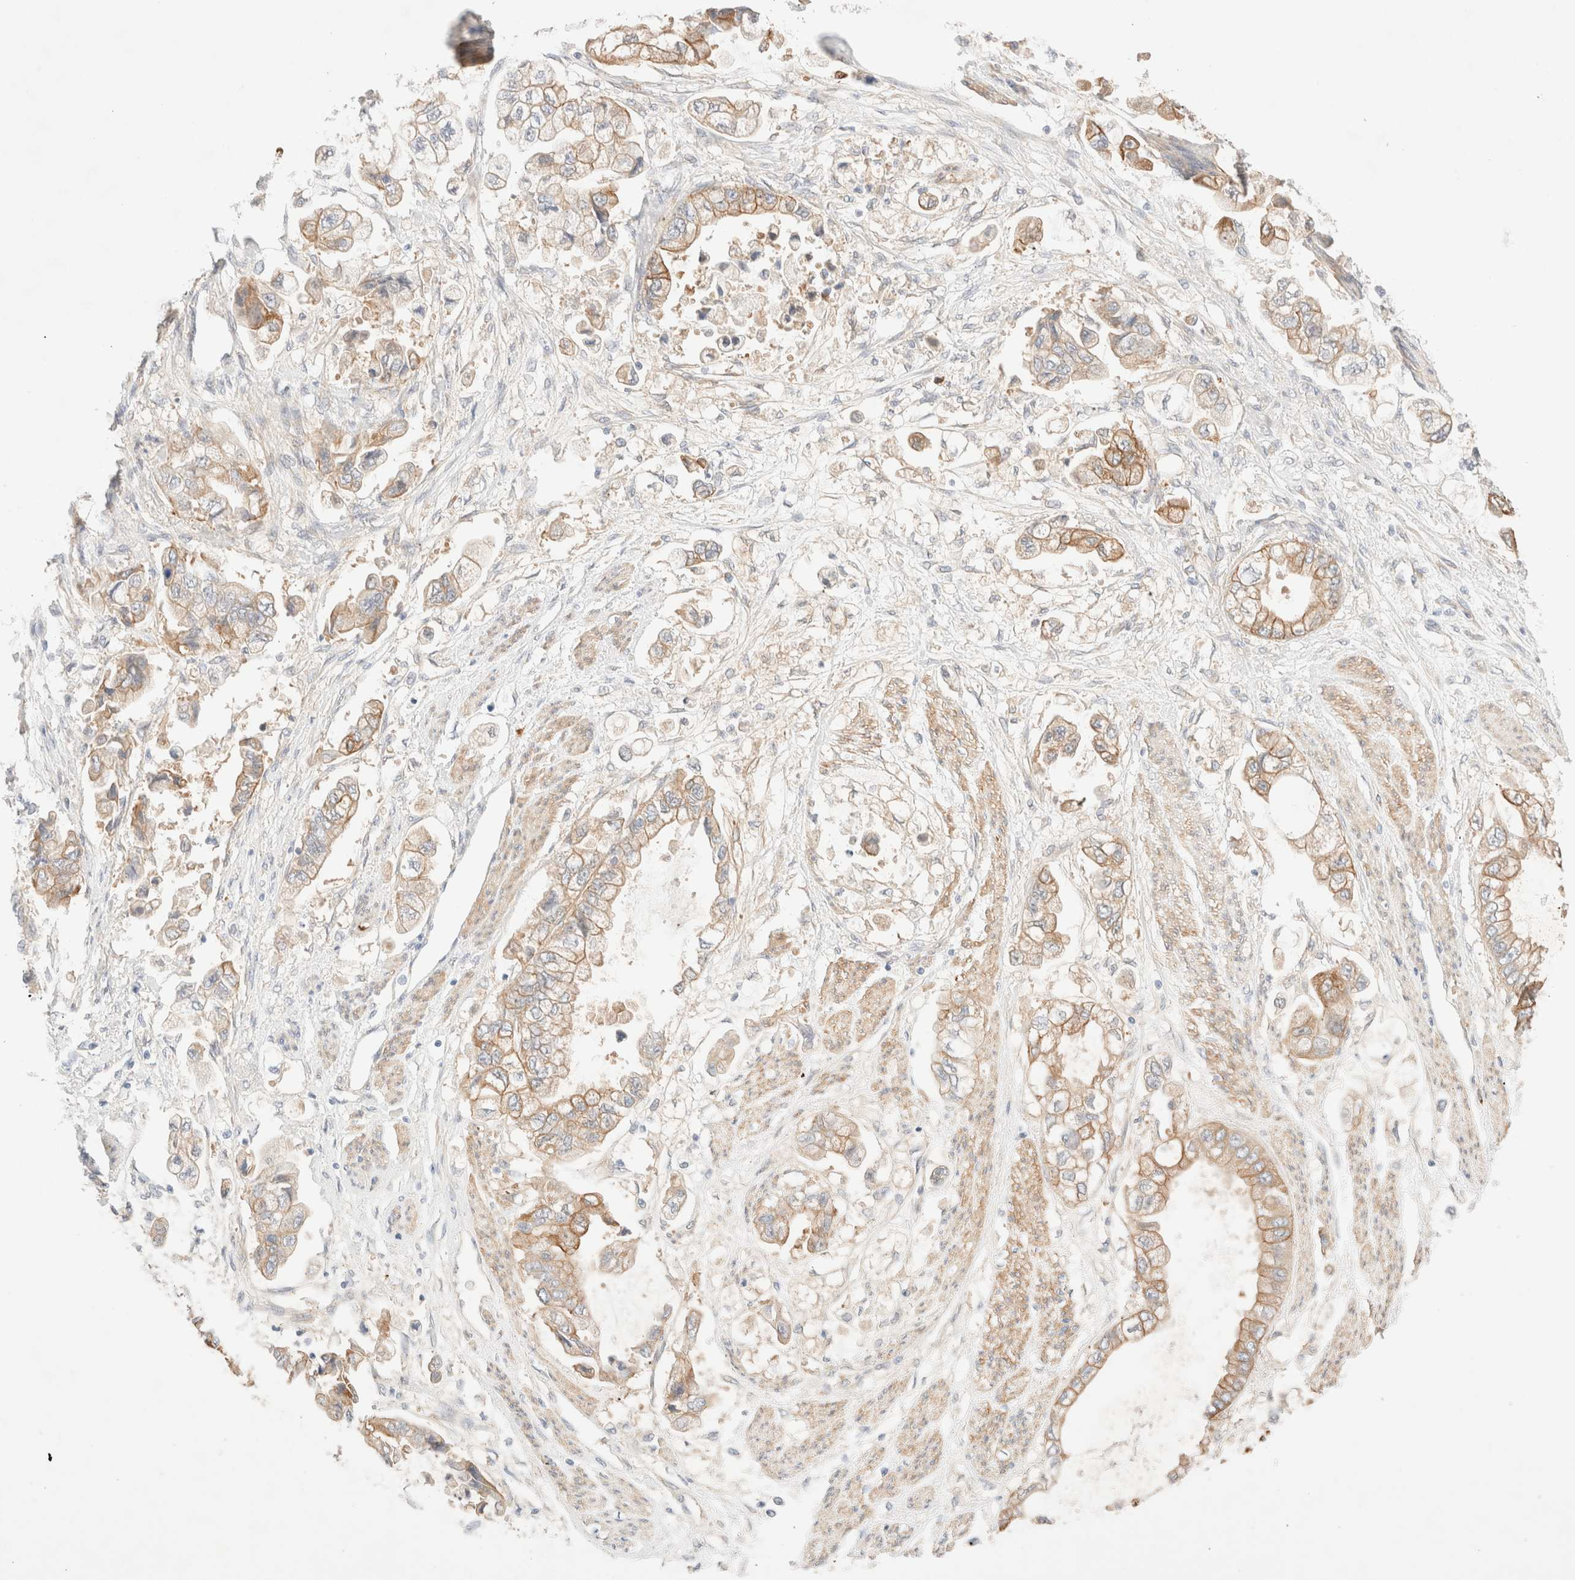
{"staining": {"intensity": "weak", "quantity": ">75%", "location": "cytoplasmic/membranous"}, "tissue": "stomach cancer", "cell_type": "Tumor cells", "image_type": "cancer", "snomed": [{"axis": "morphology", "description": "Adenocarcinoma, NOS"}, {"axis": "topography", "description": "Stomach"}], "caption": "Human stomach cancer (adenocarcinoma) stained with a brown dye exhibits weak cytoplasmic/membranous positive positivity in about >75% of tumor cells.", "gene": "NIBAN2", "patient": {"sex": "male", "age": 62}}